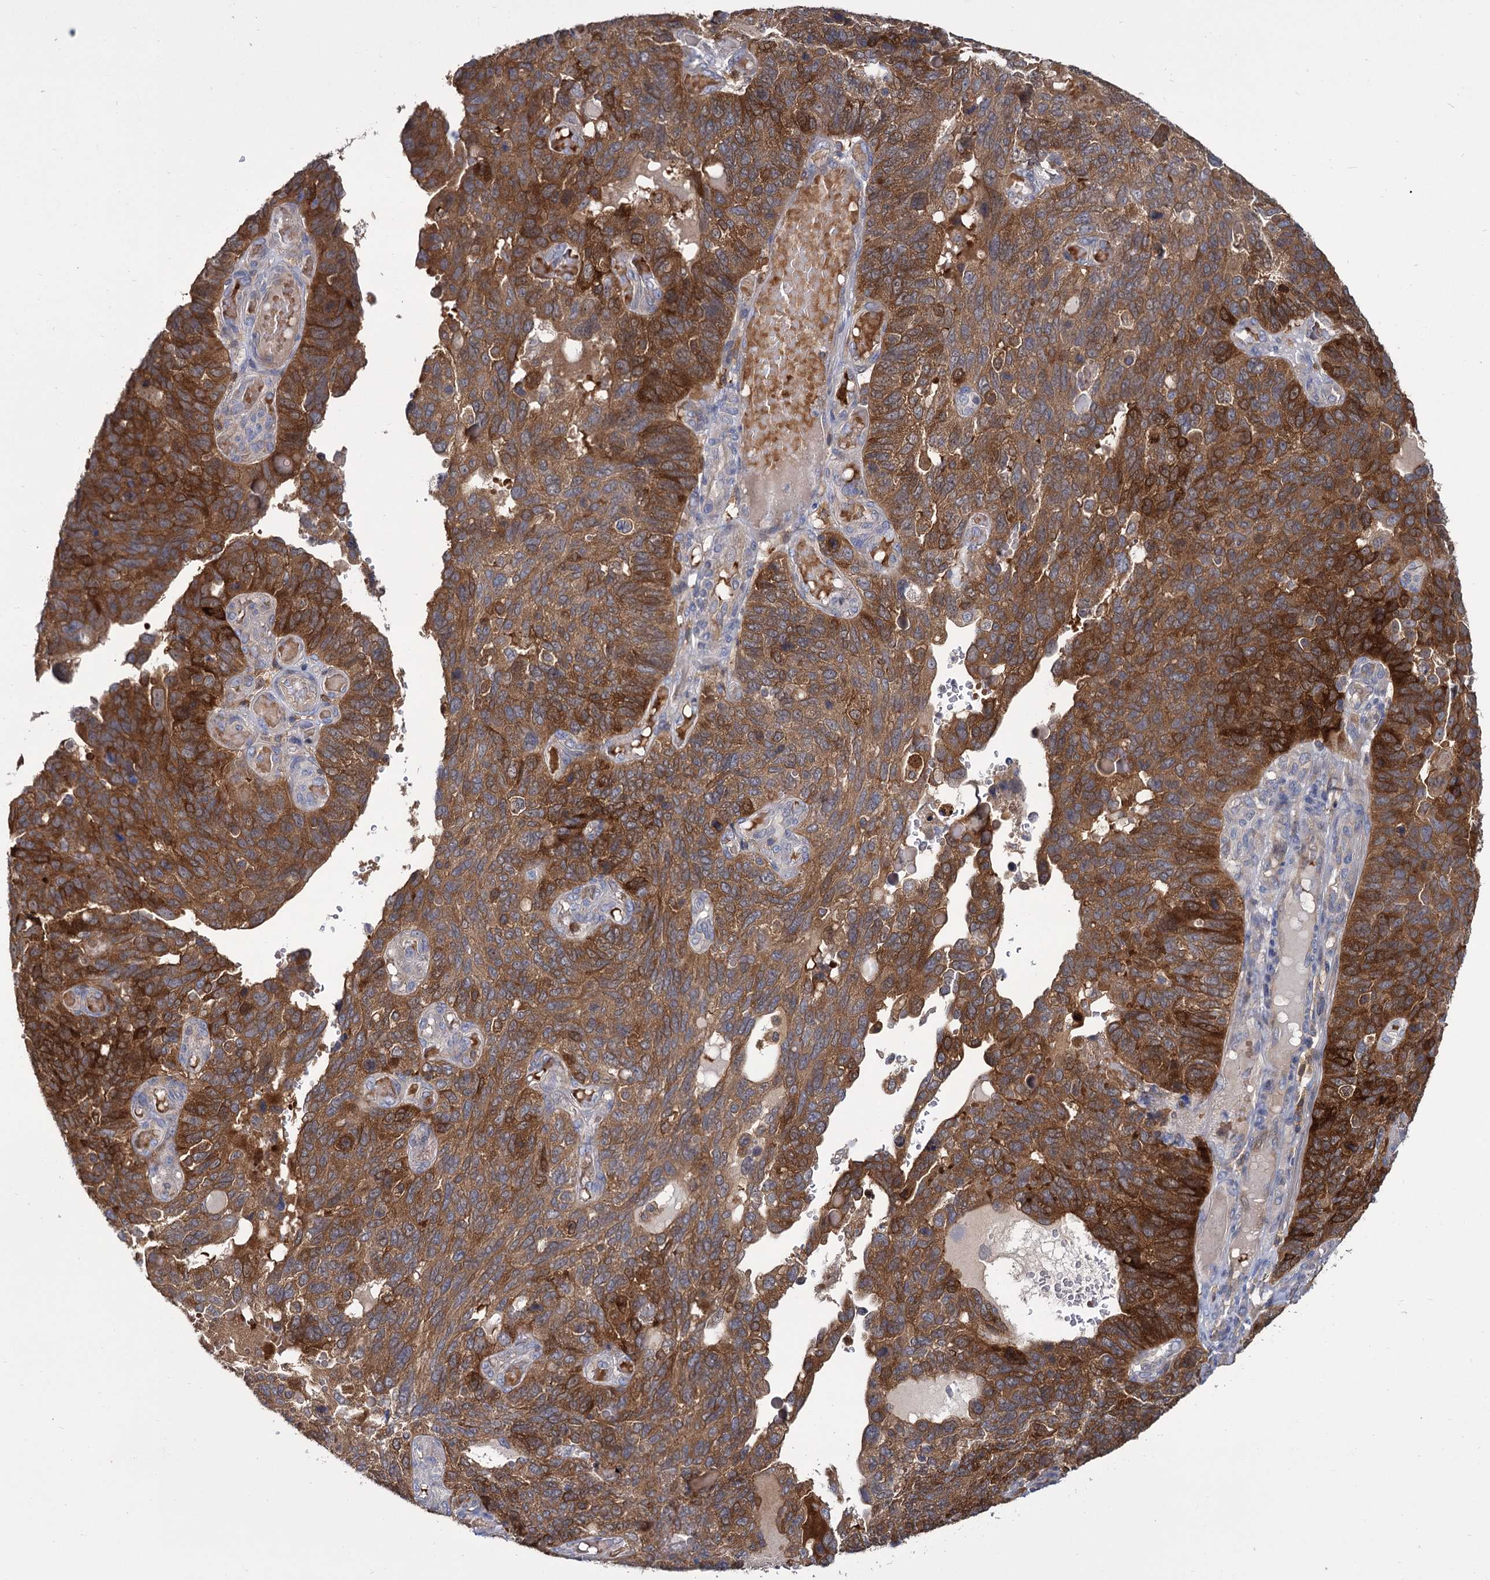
{"staining": {"intensity": "strong", "quantity": ">75%", "location": "cytoplasmic/membranous"}, "tissue": "endometrial cancer", "cell_type": "Tumor cells", "image_type": "cancer", "snomed": [{"axis": "morphology", "description": "Adenocarcinoma, NOS"}, {"axis": "topography", "description": "Endometrium"}], "caption": "There is high levels of strong cytoplasmic/membranous positivity in tumor cells of endometrial adenocarcinoma, as demonstrated by immunohistochemical staining (brown color).", "gene": "GCLC", "patient": {"sex": "female", "age": 66}}